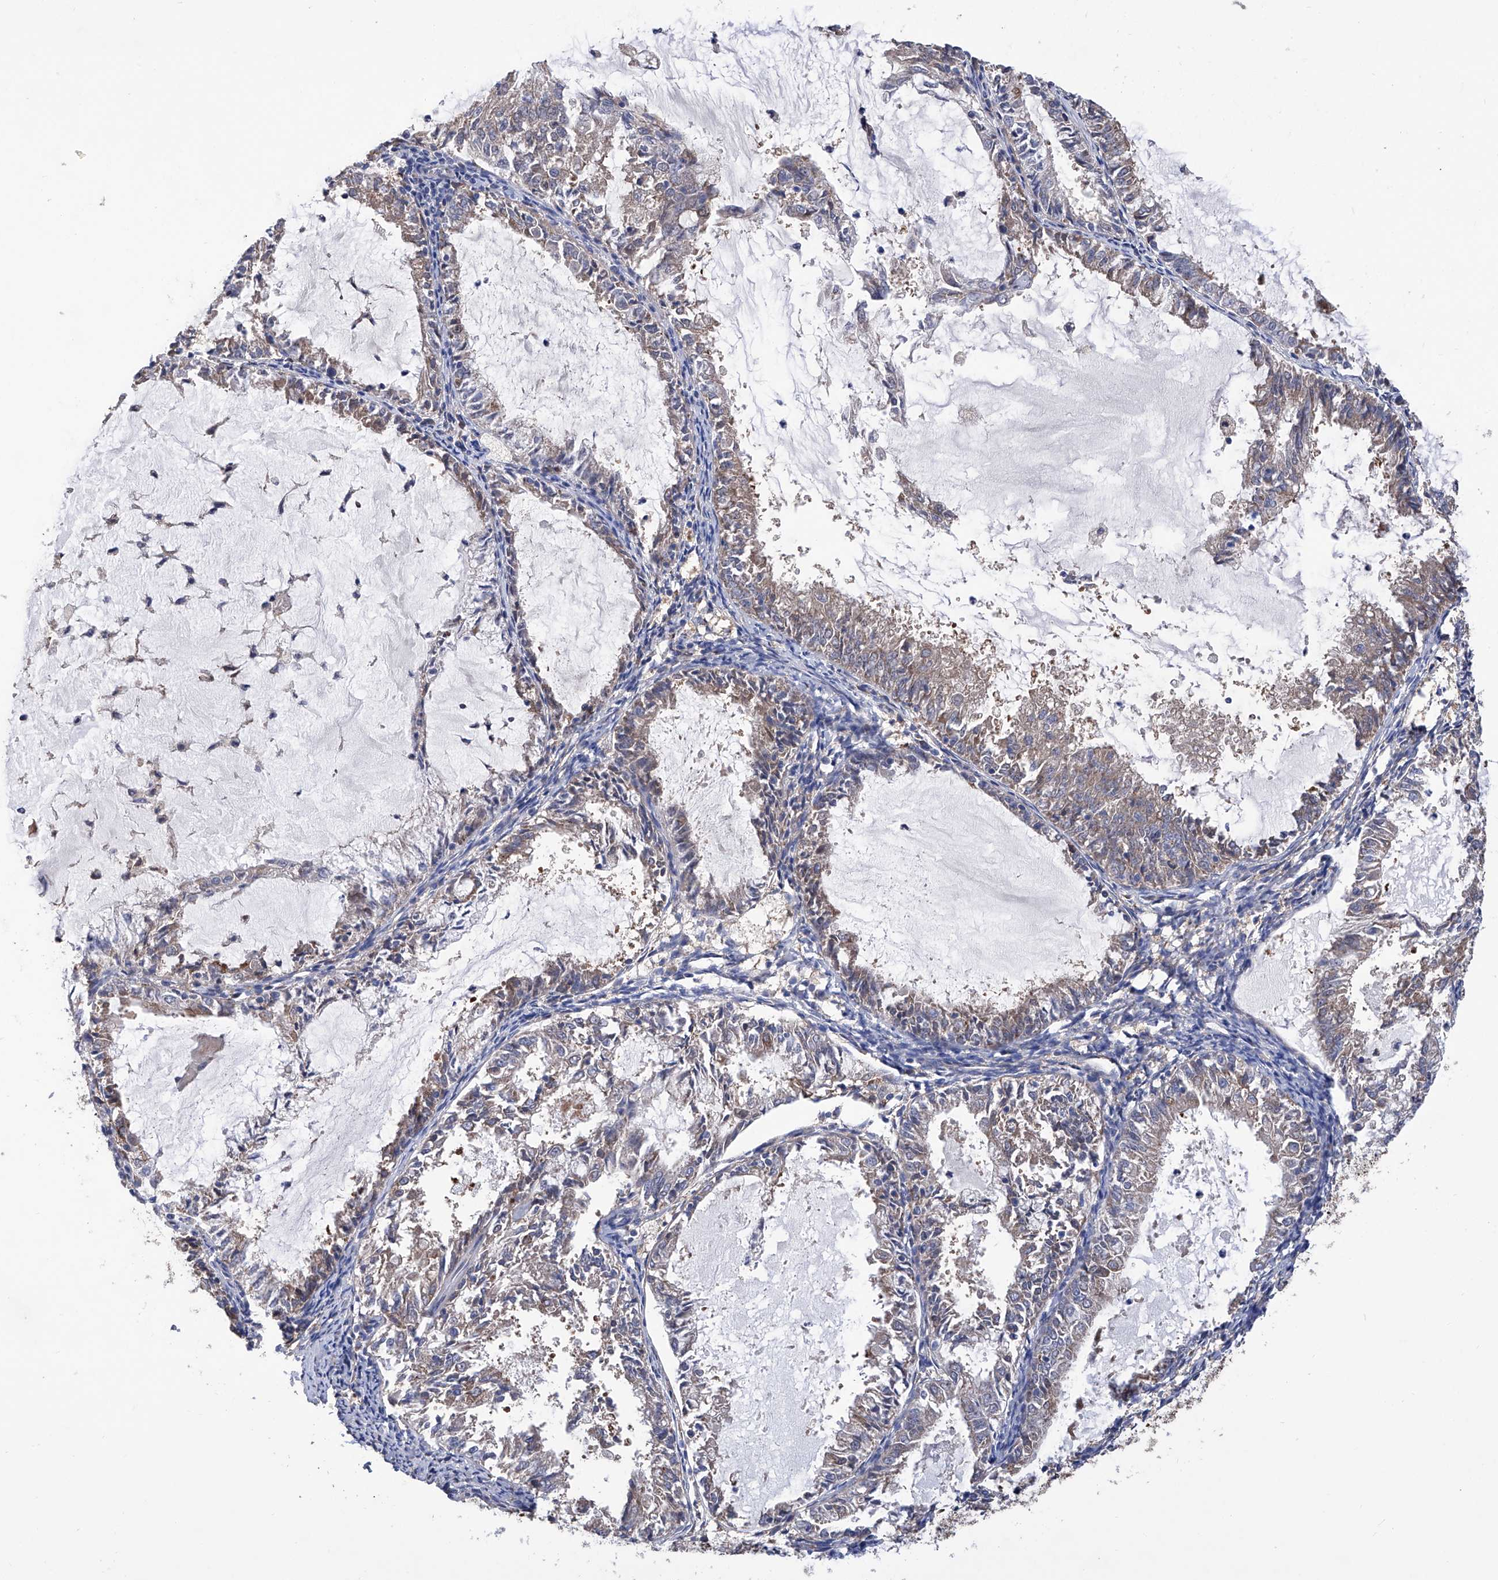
{"staining": {"intensity": "moderate", "quantity": "25%-75%", "location": "cytoplasmic/membranous"}, "tissue": "endometrial cancer", "cell_type": "Tumor cells", "image_type": "cancer", "snomed": [{"axis": "morphology", "description": "Adenocarcinoma, NOS"}, {"axis": "topography", "description": "Endometrium"}], "caption": "Endometrial cancer (adenocarcinoma) stained for a protein displays moderate cytoplasmic/membranous positivity in tumor cells. Ihc stains the protein in brown and the nuclei are stained blue.", "gene": "INPP5B", "patient": {"sex": "female", "age": 57}}